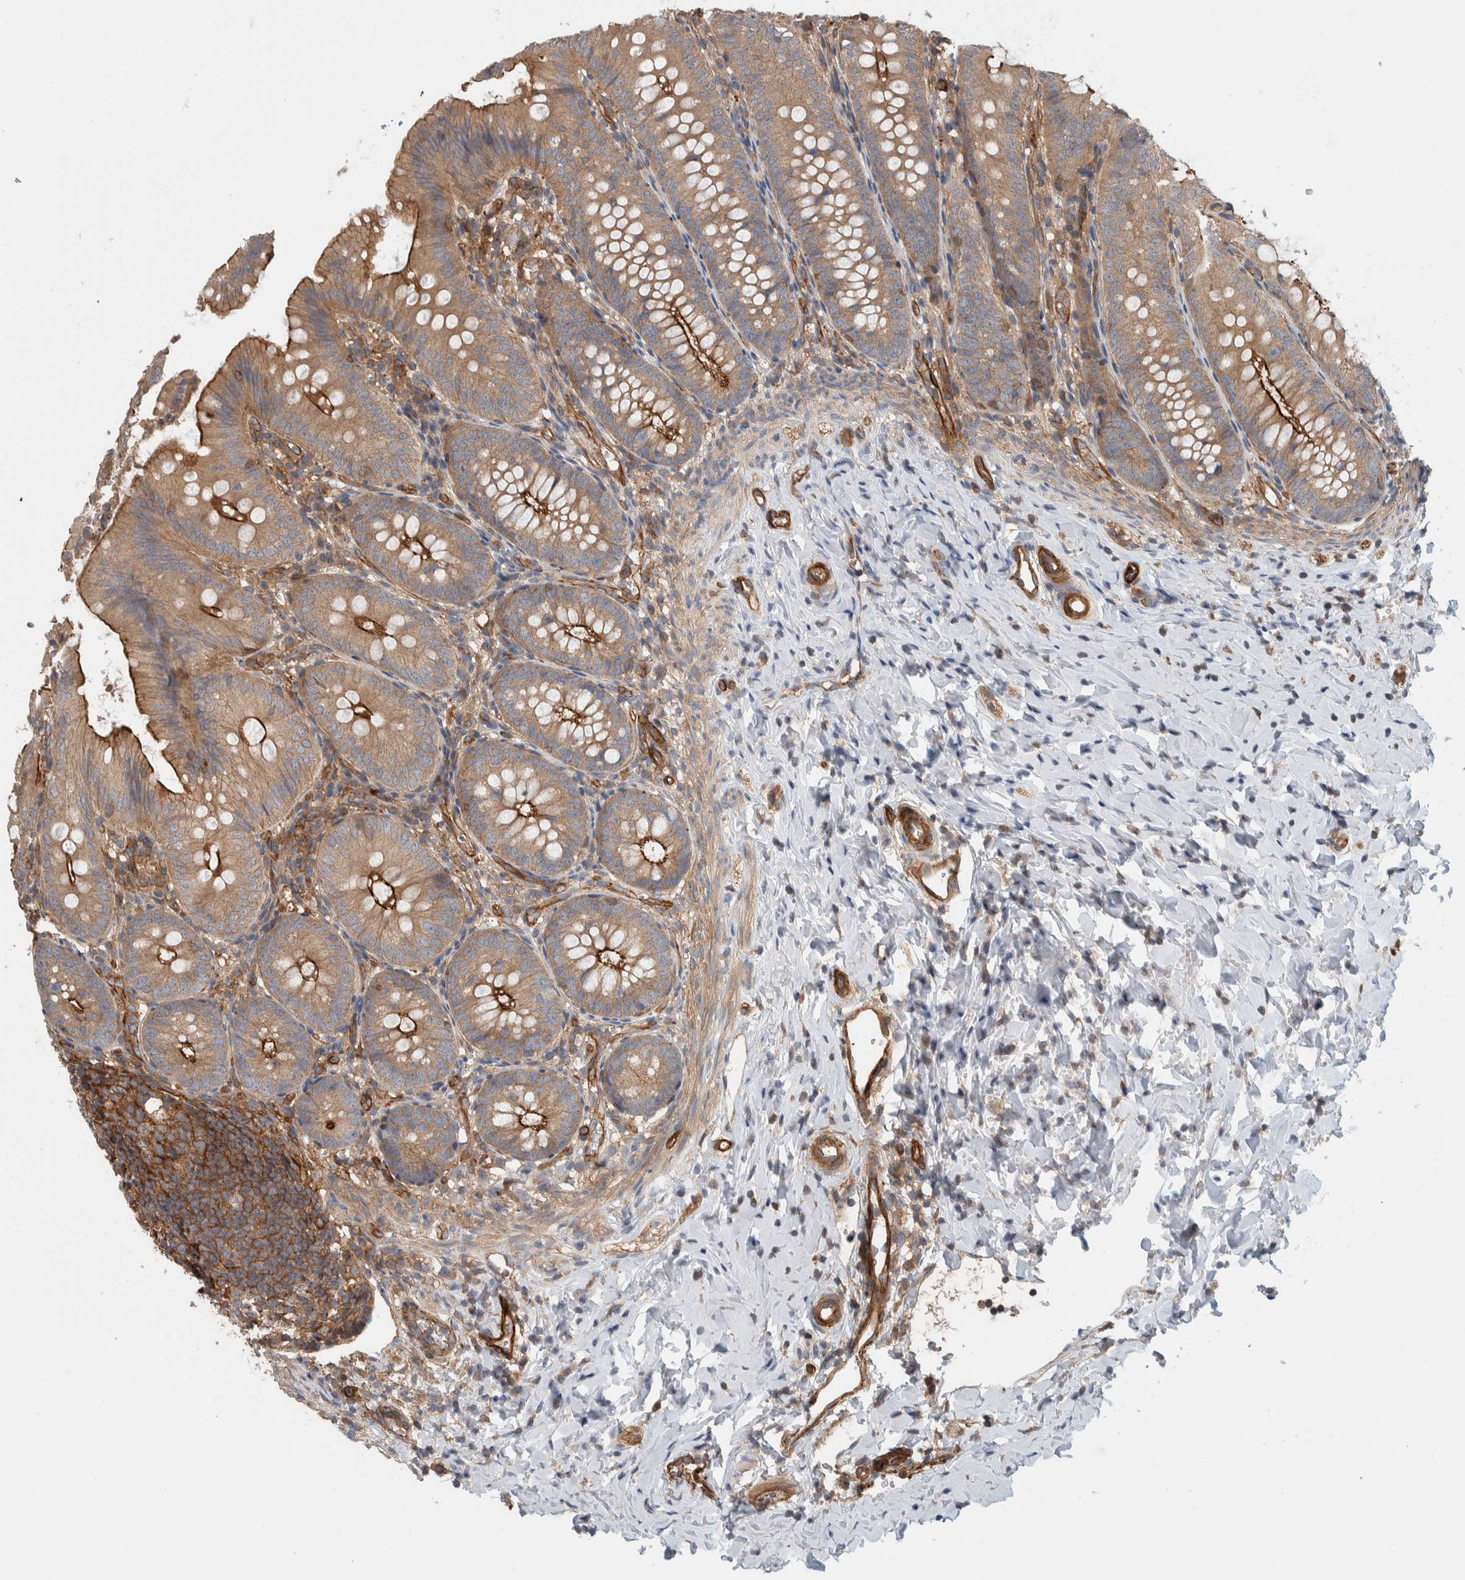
{"staining": {"intensity": "moderate", "quantity": ">75%", "location": "cytoplasmic/membranous"}, "tissue": "appendix", "cell_type": "Glandular cells", "image_type": "normal", "snomed": [{"axis": "morphology", "description": "Normal tissue, NOS"}, {"axis": "topography", "description": "Appendix"}], "caption": "Immunohistochemical staining of unremarkable human appendix shows >75% levels of moderate cytoplasmic/membranous protein staining in approximately >75% of glandular cells.", "gene": "MPRIP", "patient": {"sex": "male", "age": 1}}